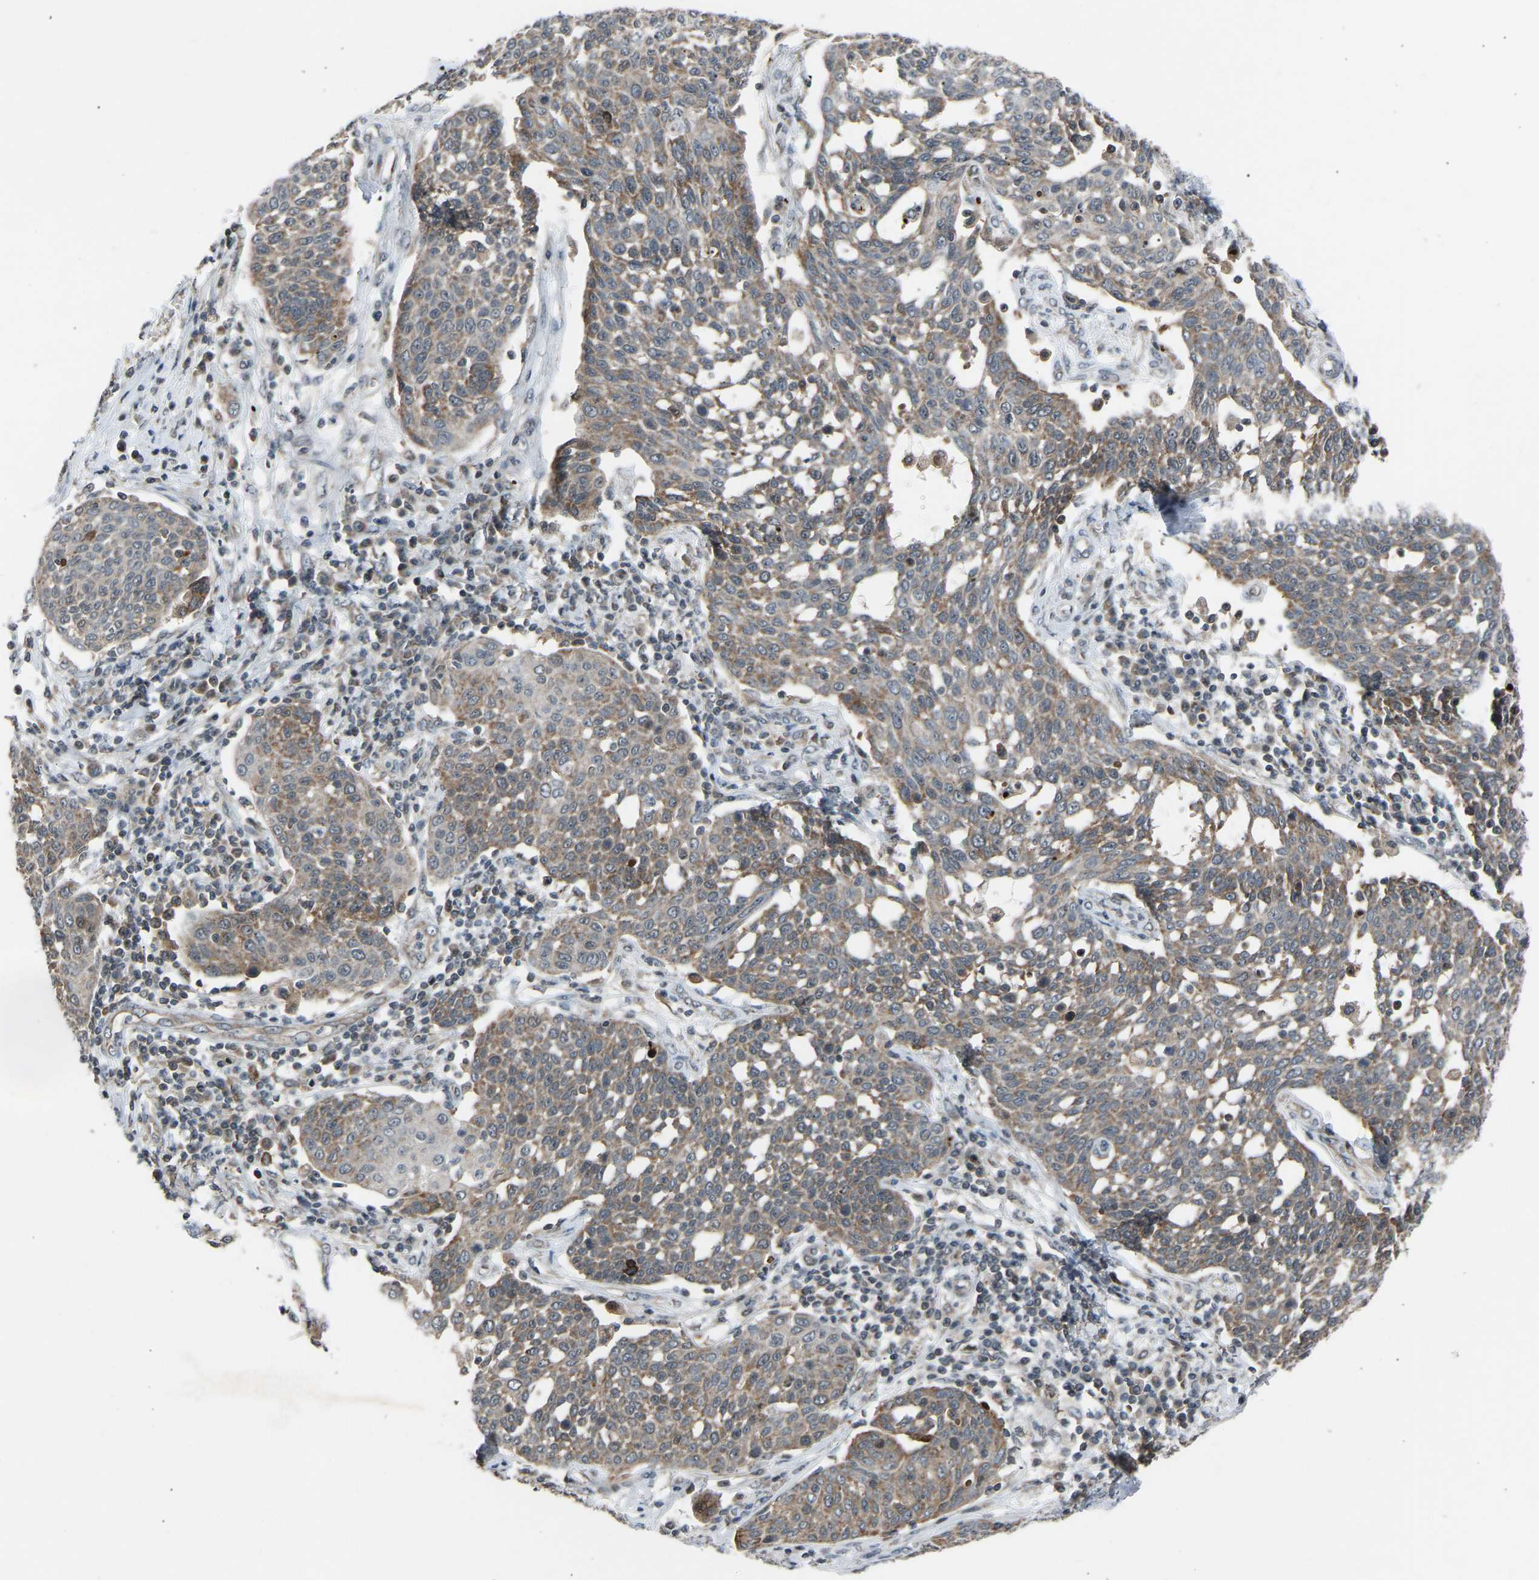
{"staining": {"intensity": "weak", "quantity": "25%-75%", "location": "cytoplasmic/membranous"}, "tissue": "cervical cancer", "cell_type": "Tumor cells", "image_type": "cancer", "snomed": [{"axis": "morphology", "description": "Squamous cell carcinoma, NOS"}, {"axis": "topography", "description": "Cervix"}], "caption": "Cervical cancer stained with a protein marker demonstrates weak staining in tumor cells.", "gene": "SLIRP", "patient": {"sex": "female", "age": 34}}